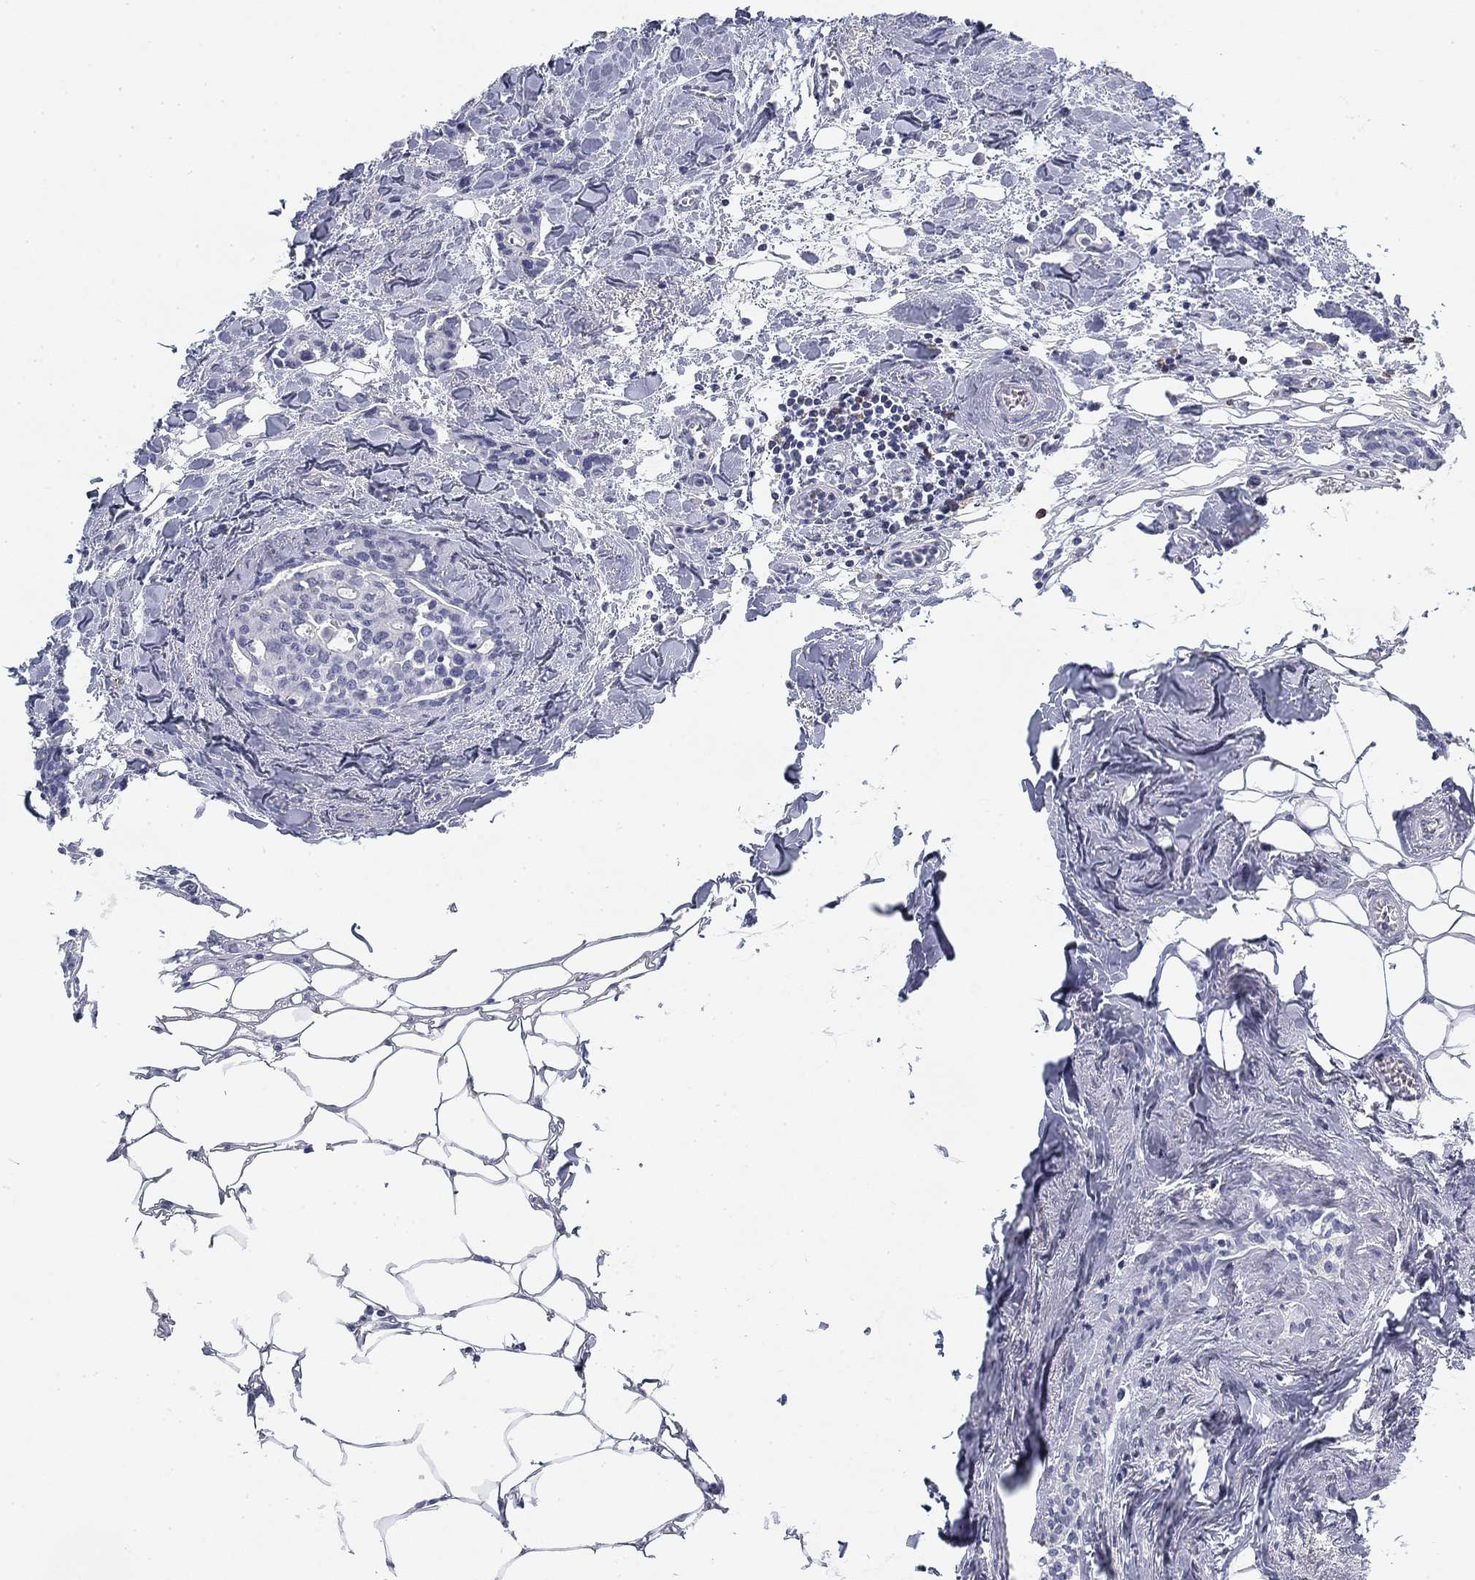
{"staining": {"intensity": "negative", "quantity": "none", "location": "none"}, "tissue": "breast cancer", "cell_type": "Tumor cells", "image_type": "cancer", "snomed": [{"axis": "morphology", "description": "Duct carcinoma"}, {"axis": "topography", "description": "Breast"}], "caption": "A micrograph of breast cancer (infiltrating ductal carcinoma) stained for a protein displays no brown staining in tumor cells. (Brightfield microscopy of DAB immunohistochemistry (IHC) at high magnification).", "gene": "CD79B", "patient": {"sex": "female", "age": 83}}